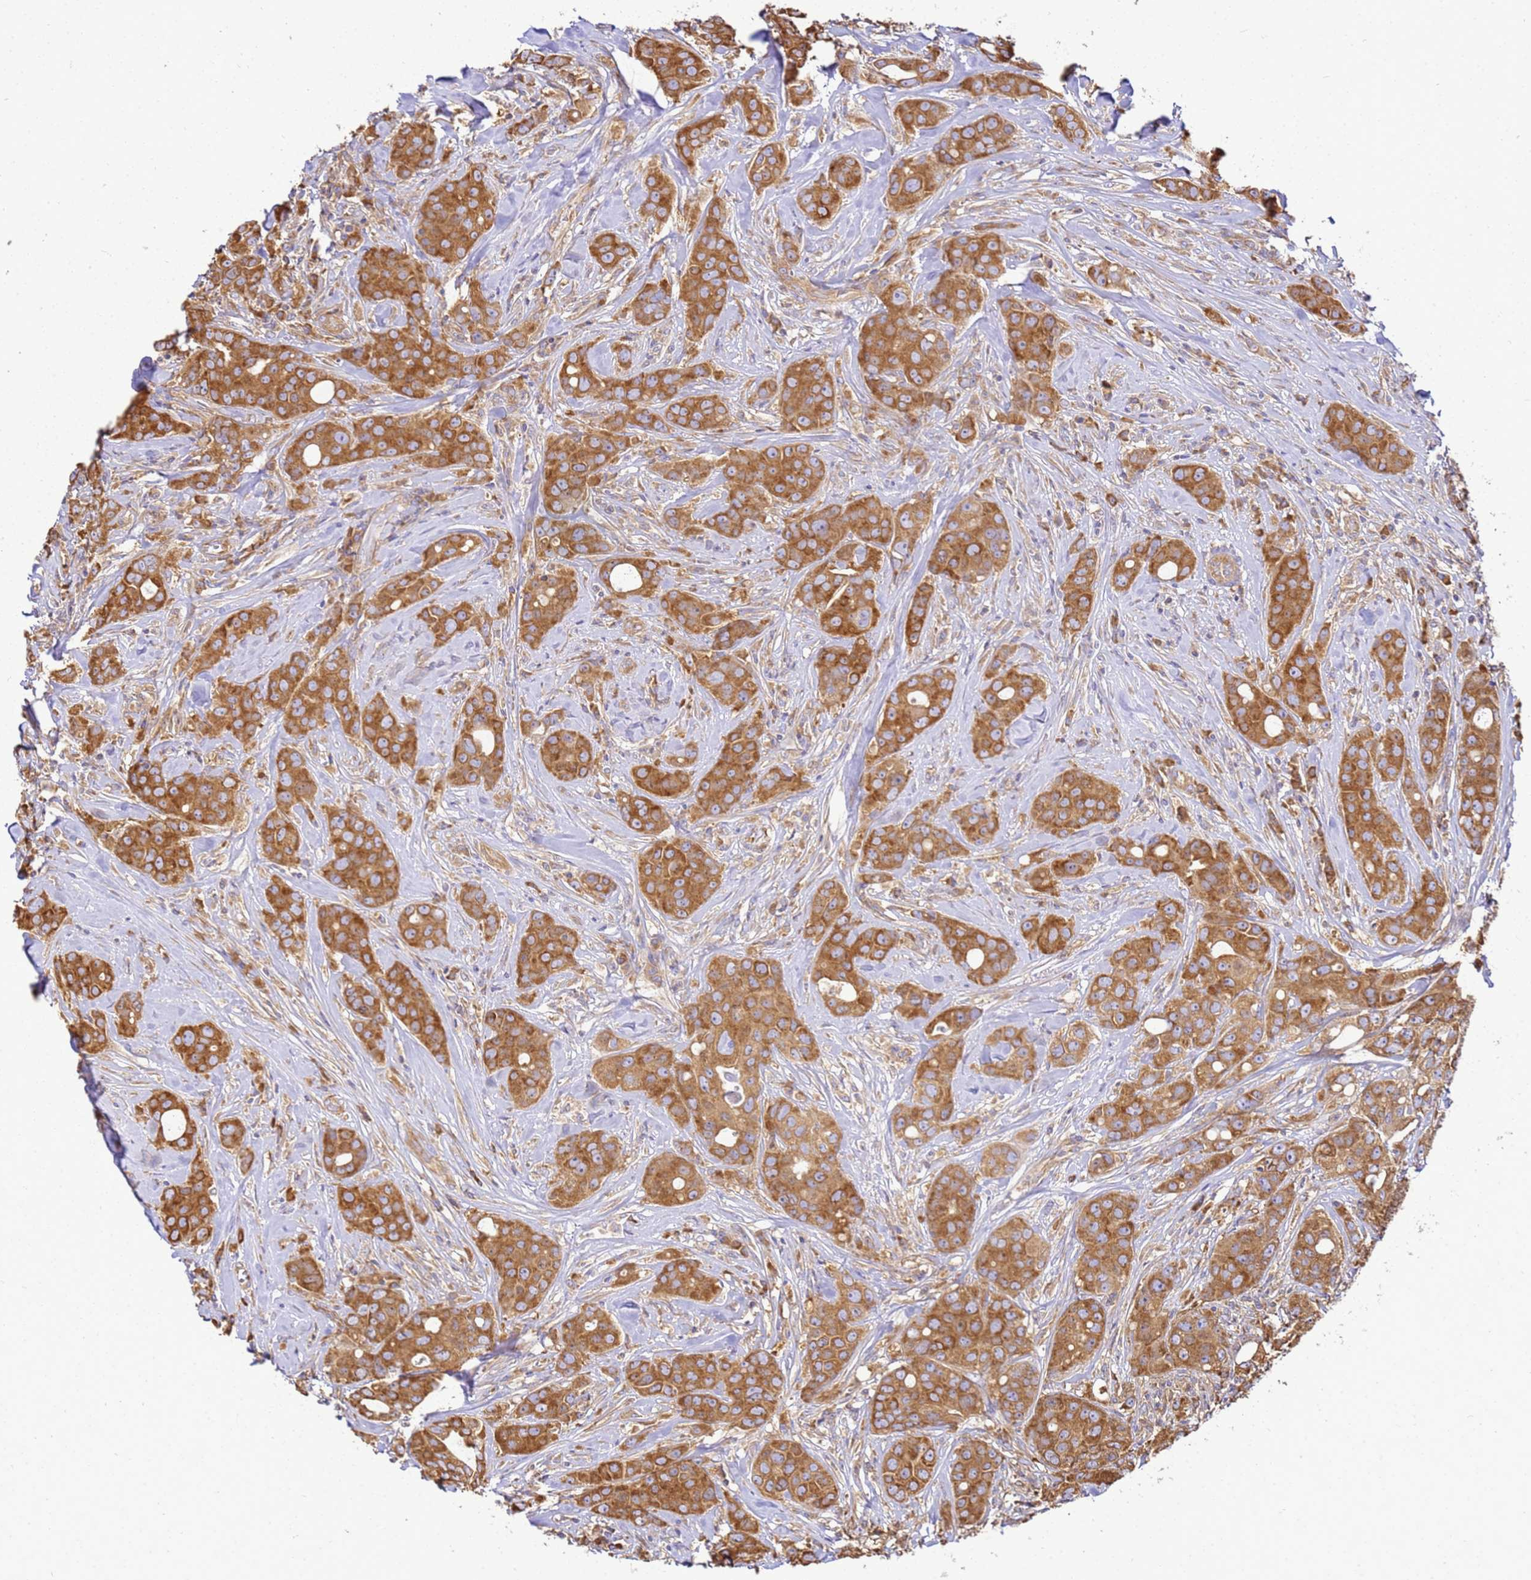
{"staining": {"intensity": "strong", "quantity": ">75%", "location": "cytoplasmic/membranous"}, "tissue": "breast cancer", "cell_type": "Tumor cells", "image_type": "cancer", "snomed": [{"axis": "morphology", "description": "Duct carcinoma"}, {"axis": "topography", "description": "Breast"}], "caption": "Breast cancer (invasive ductal carcinoma) tissue reveals strong cytoplasmic/membranous staining in approximately >75% of tumor cells (DAB (3,3'-diaminobenzidine) = brown stain, brightfield microscopy at high magnification).", "gene": "NARS1", "patient": {"sex": "female", "age": 43}}